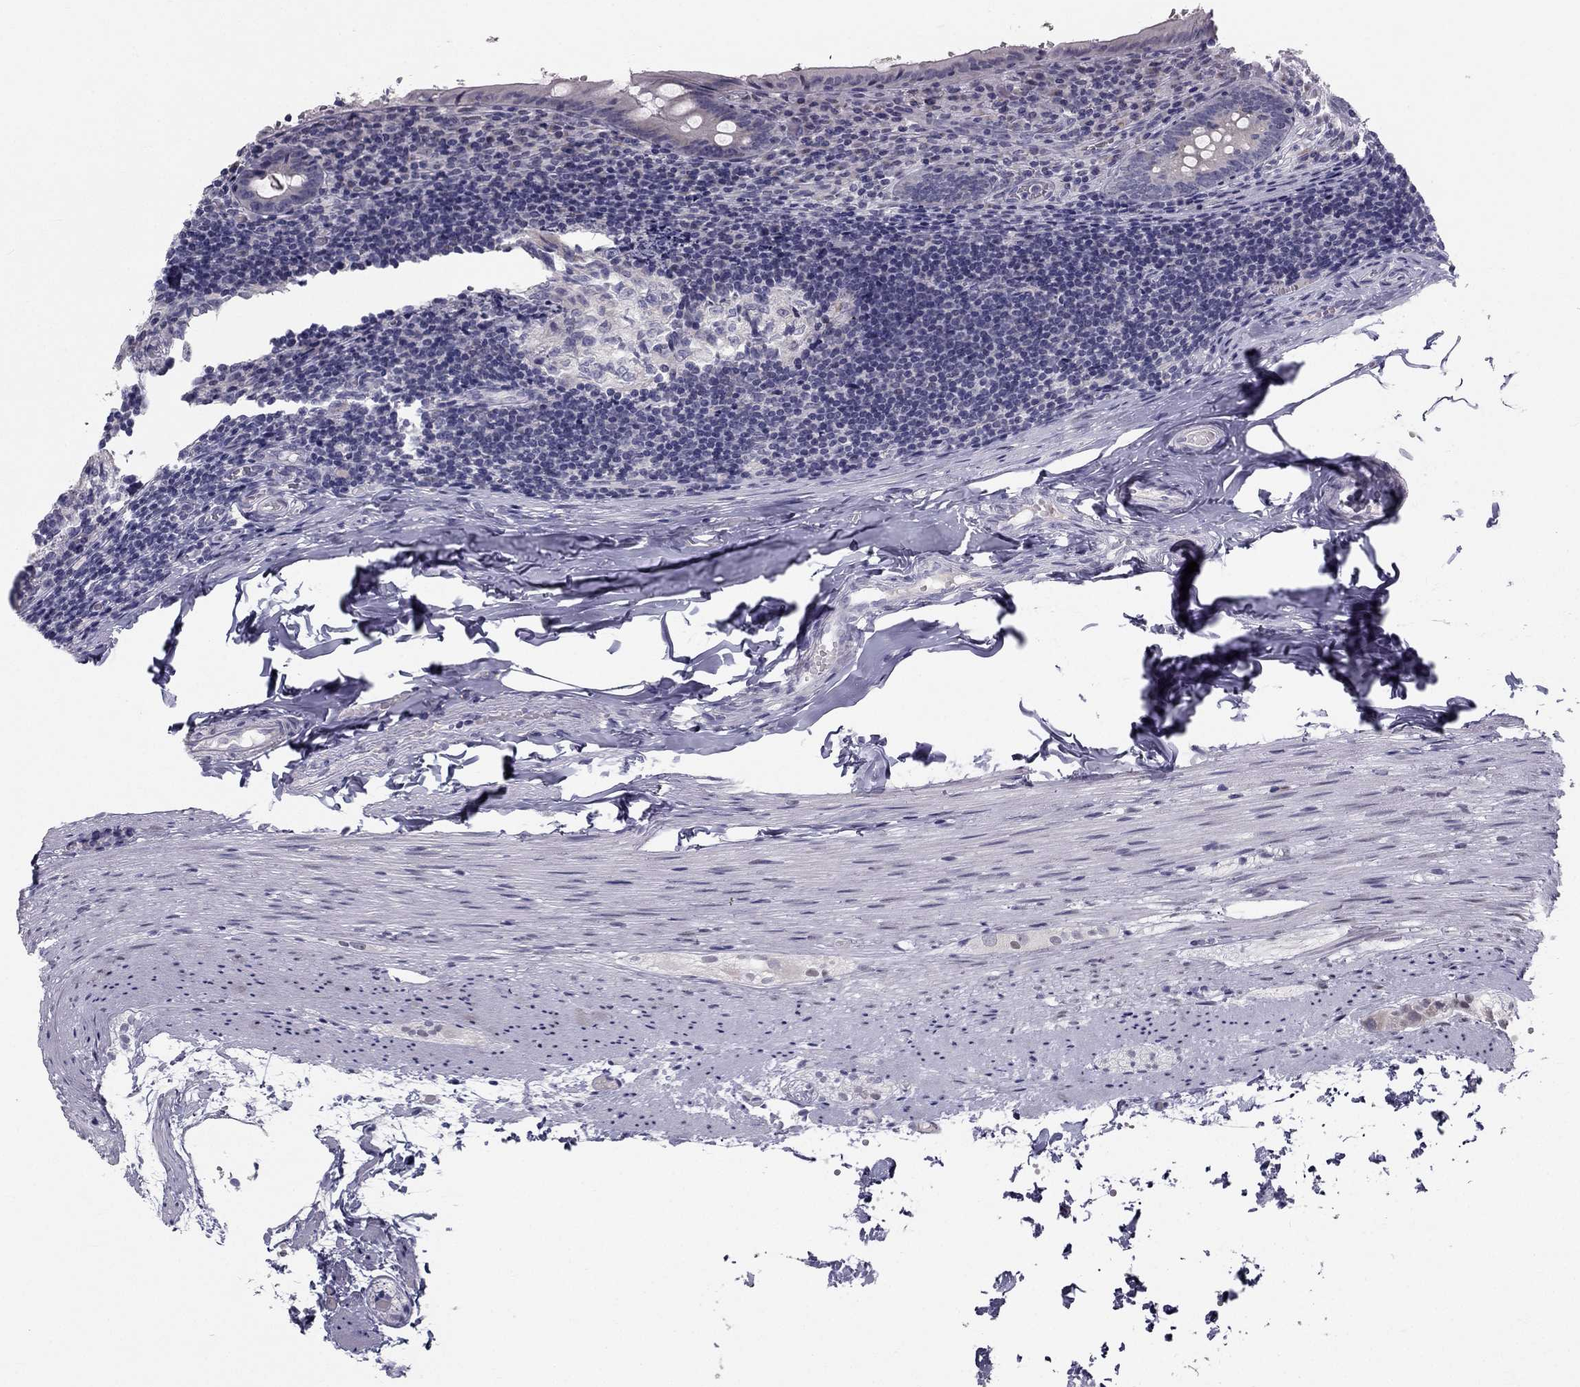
{"staining": {"intensity": "negative", "quantity": "none", "location": "none"}, "tissue": "appendix", "cell_type": "Glandular cells", "image_type": "normal", "snomed": [{"axis": "morphology", "description": "Normal tissue, NOS"}, {"axis": "topography", "description": "Appendix"}], "caption": "DAB (3,3'-diaminobenzidine) immunohistochemical staining of benign appendix reveals no significant expression in glandular cells. The staining is performed using DAB brown chromogen with nuclei counter-stained in using hematoxylin.", "gene": "TRPS1", "patient": {"sex": "female", "age": 23}}